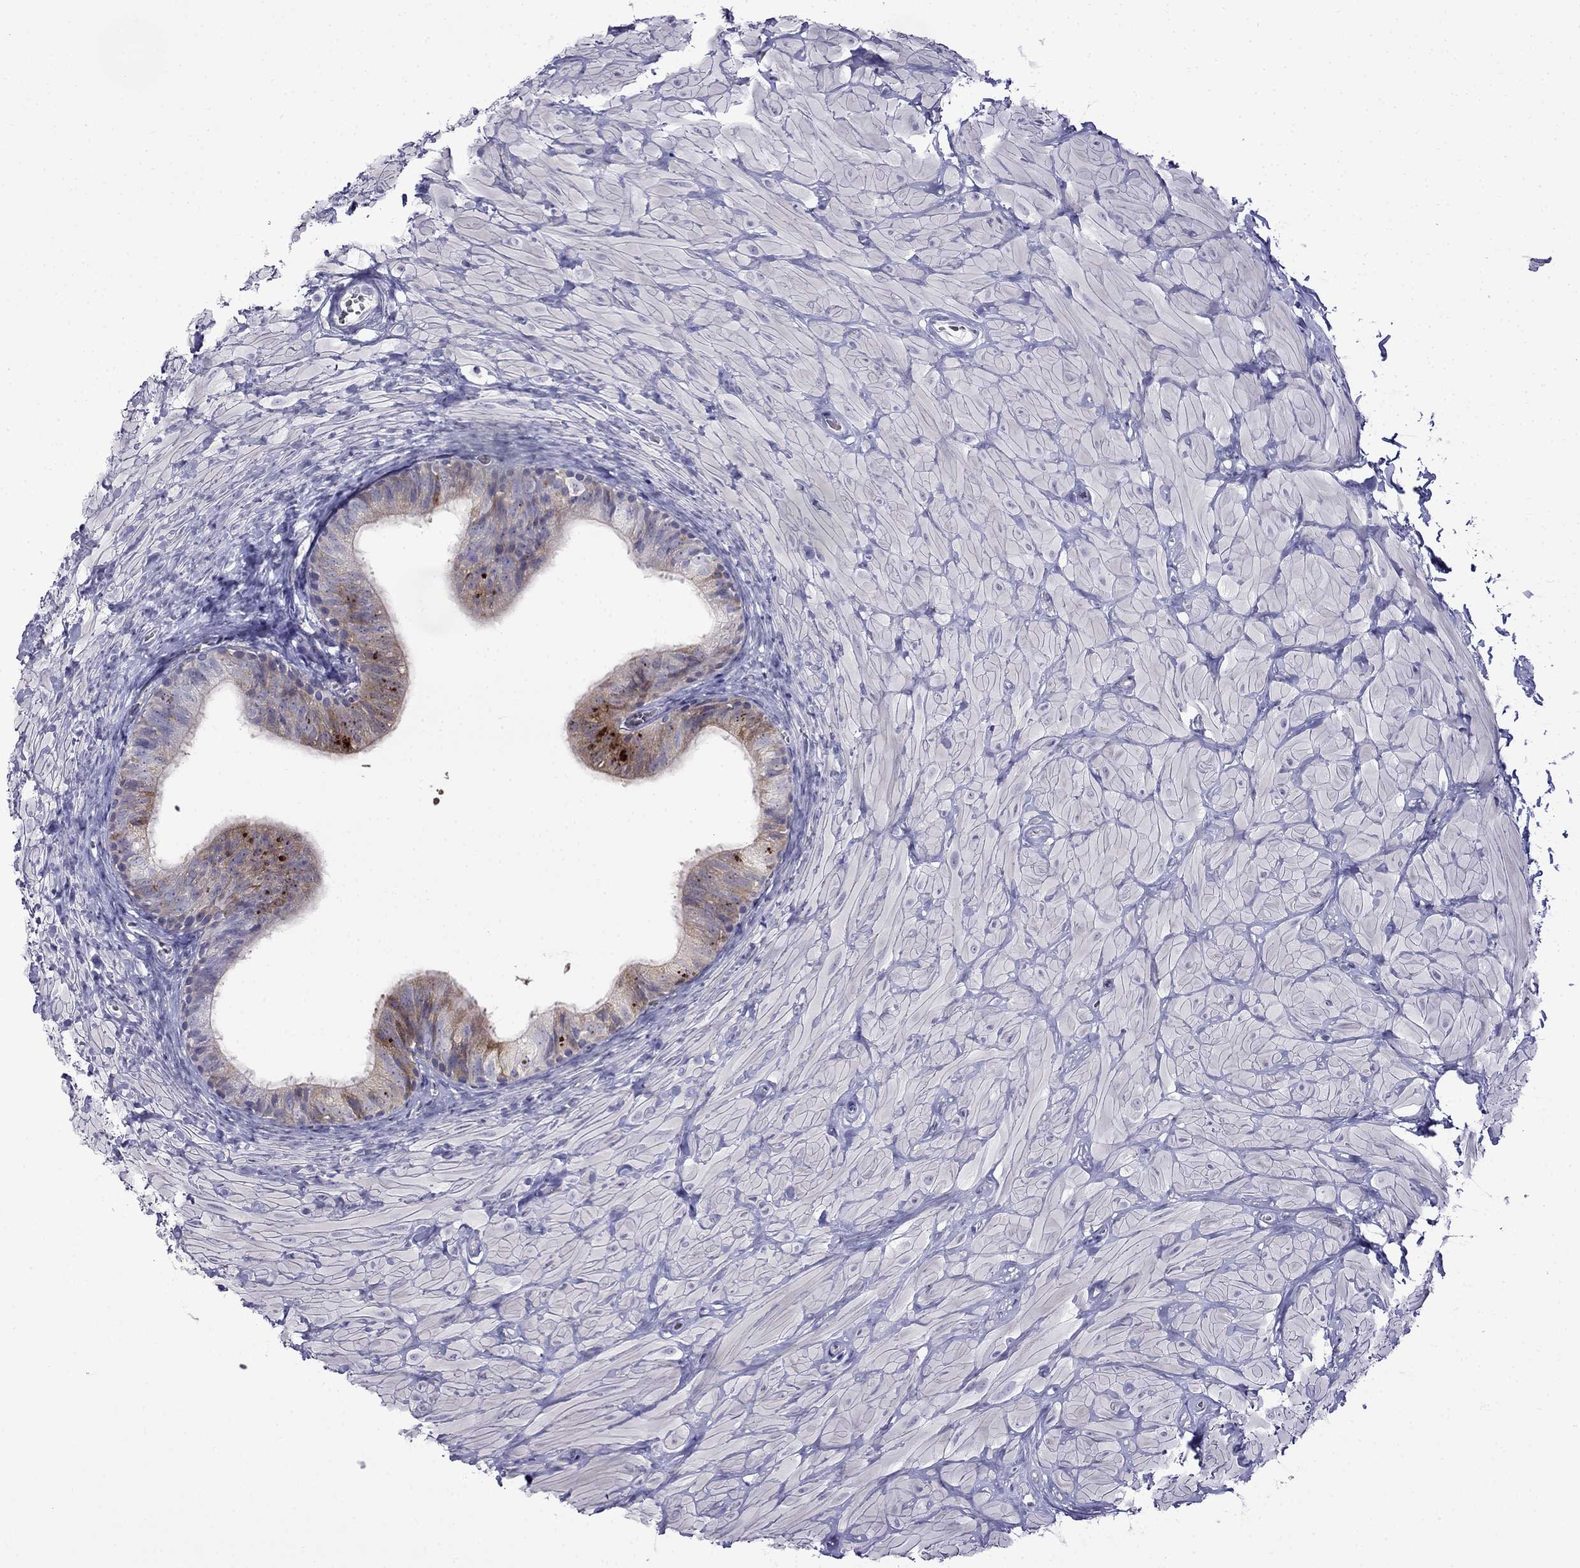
{"staining": {"intensity": "moderate", "quantity": ">75%", "location": "cytoplasmic/membranous"}, "tissue": "epididymis", "cell_type": "Glandular cells", "image_type": "normal", "snomed": [{"axis": "morphology", "description": "Normal tissue, NOS"}, {"axis": "topography", "description": "Epididymis"}, {"axis": "topography", "description": "Vas deferens"}], "caption": "Glandular cells display medium levels of moderate cytoplasmic/membranous expression in about >75% of cells in normal epididymis.", "gene": "PATE1", "patient": {"sex": "male", "age": 23}}